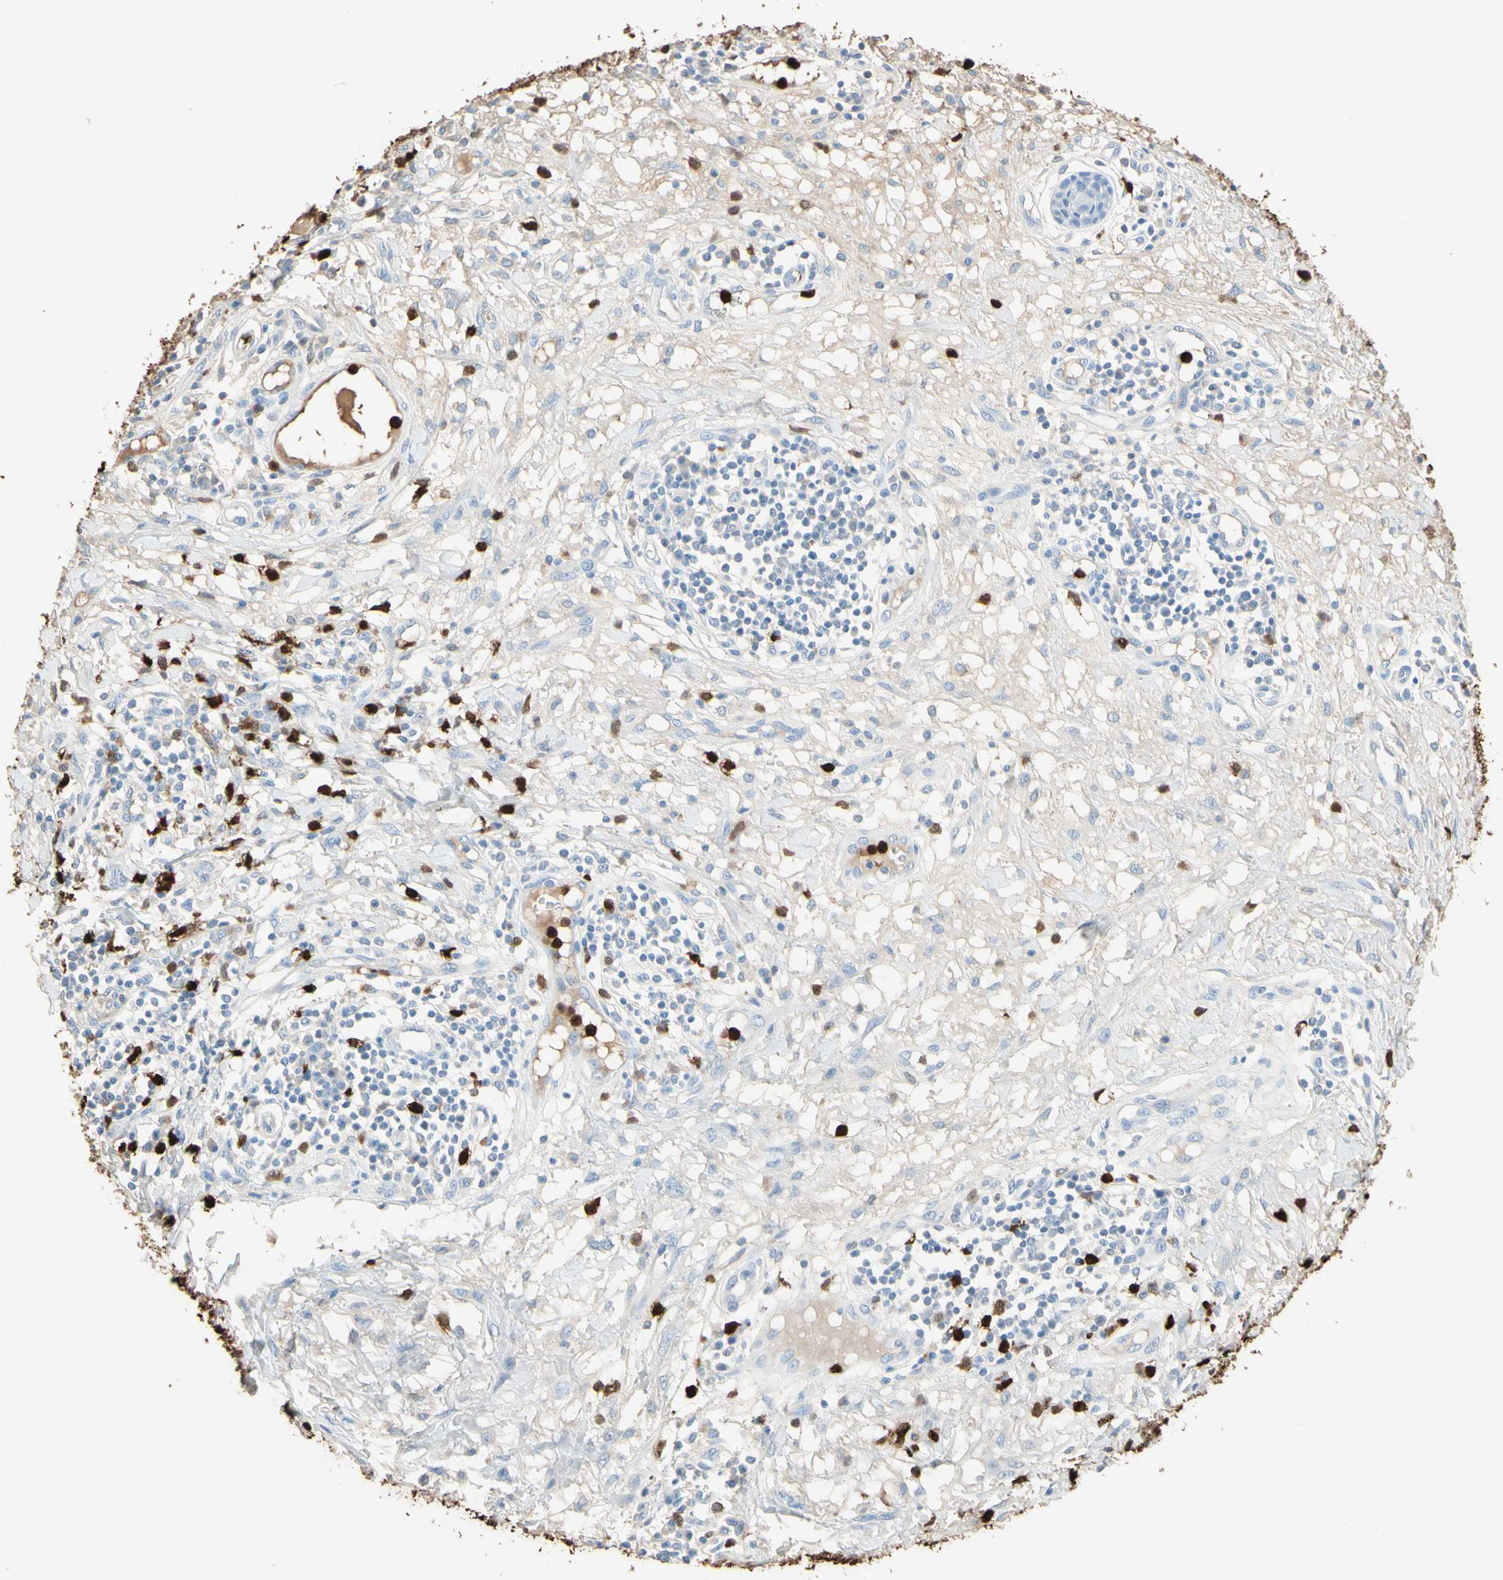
{"staining": {"intensity": "weak", "quantity": "25%-75%", "location": "cytoplasmic/membranous"}, "tissue": "skin cancer", "cell_type": "Tumor cells", "image_type": "cancer", "snomed": [{"axis": "morphology", "description": "Squamous cell carcinoma, NOS"}, {"axis": "topography", "description": "Skin"}], "caption": "Weak cytoplasmic/membranous protein positivity is identified in approximately 25%-75% of tumor cells in squamous cell carcinoma (skin).", "gene": "NFKBIZ", "patient": {"sex": "female", "age": 78}}